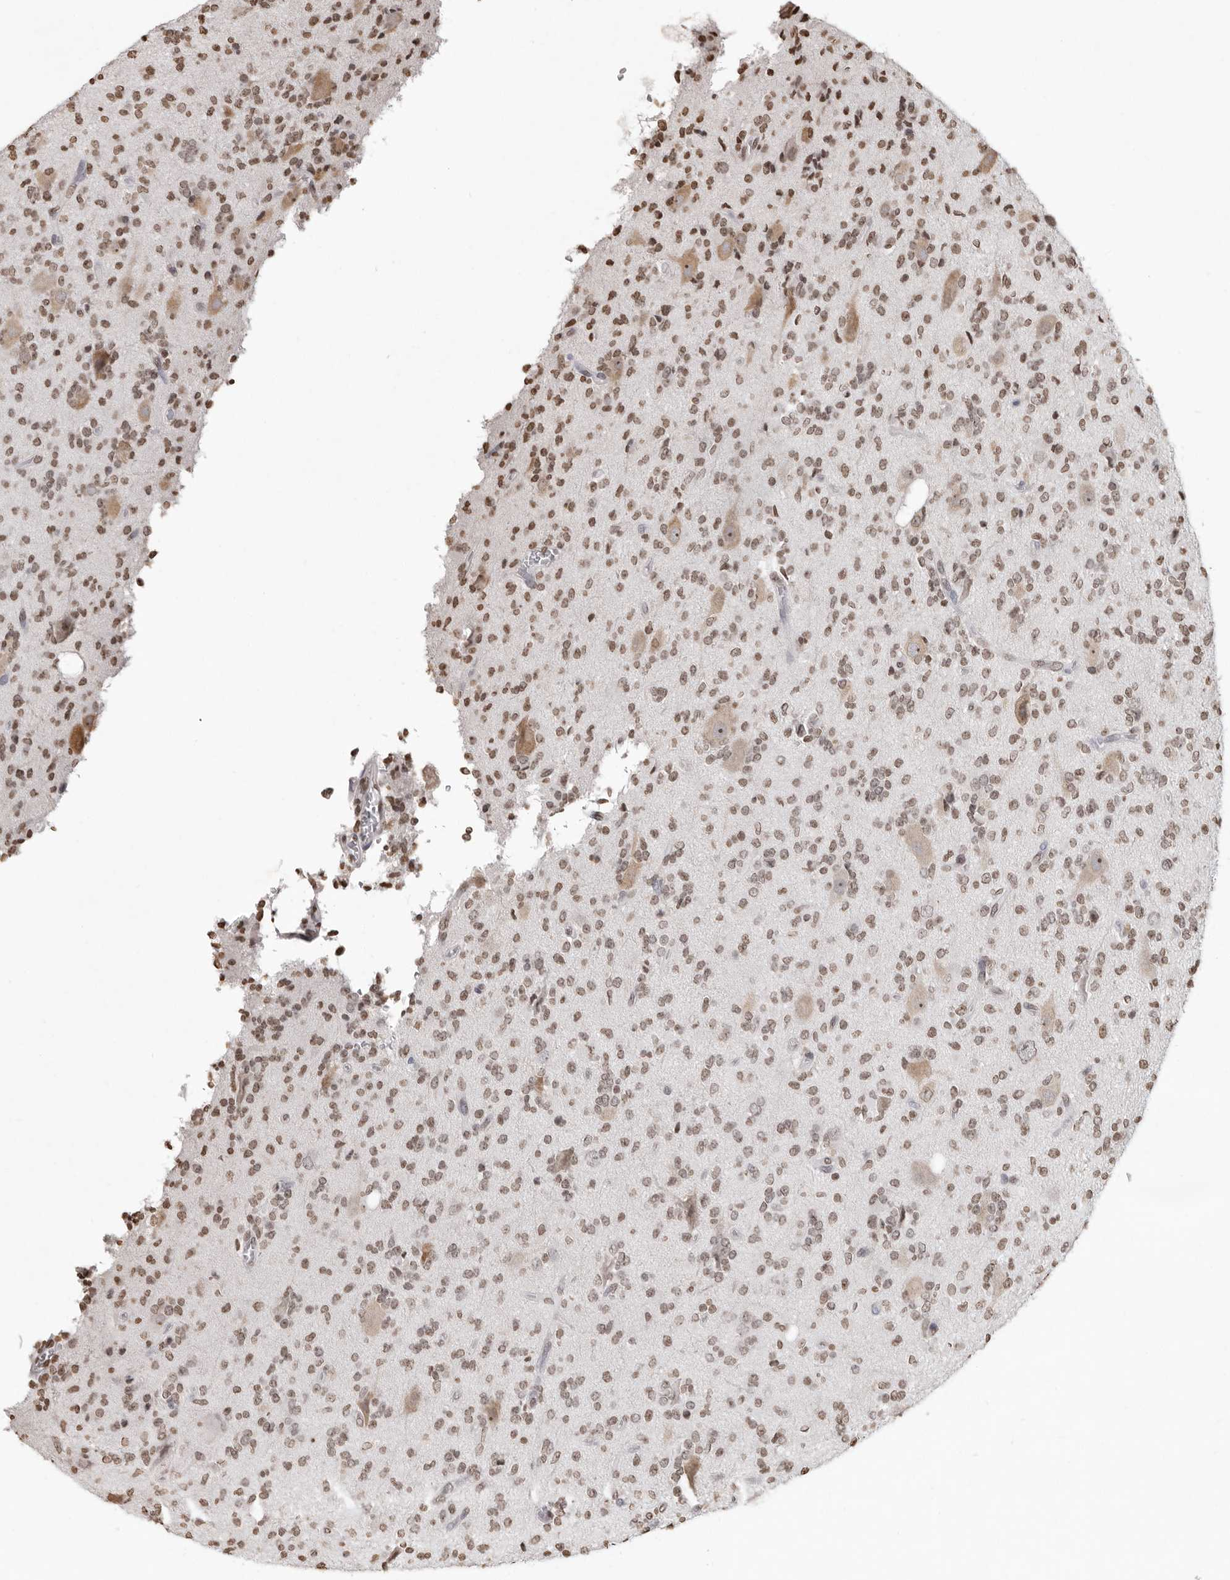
{"staining": {"intensity": "weak", "quantity": ">75%", "location": "nuclear"}, "tissue": "glioma", "cell_type": "Tumor cells", "image_type": "cancer", "snomed": [{"axis": "morphology", "description": "Glioma, malignant, High grade"}, {"axis": "topography", "description": "Brain"}], "caption": "Tumor cells exhibit low levels of weak nuclear staining in about >75% of cells in glioma. Using DAB (3,3'-diaminobenzidine) (brown) and hematoxylin (blue) stains, captured at high magnification using brightfield microscopy.", "gene": "WDR45", "patient": {"sex": "male", "age": 34}}